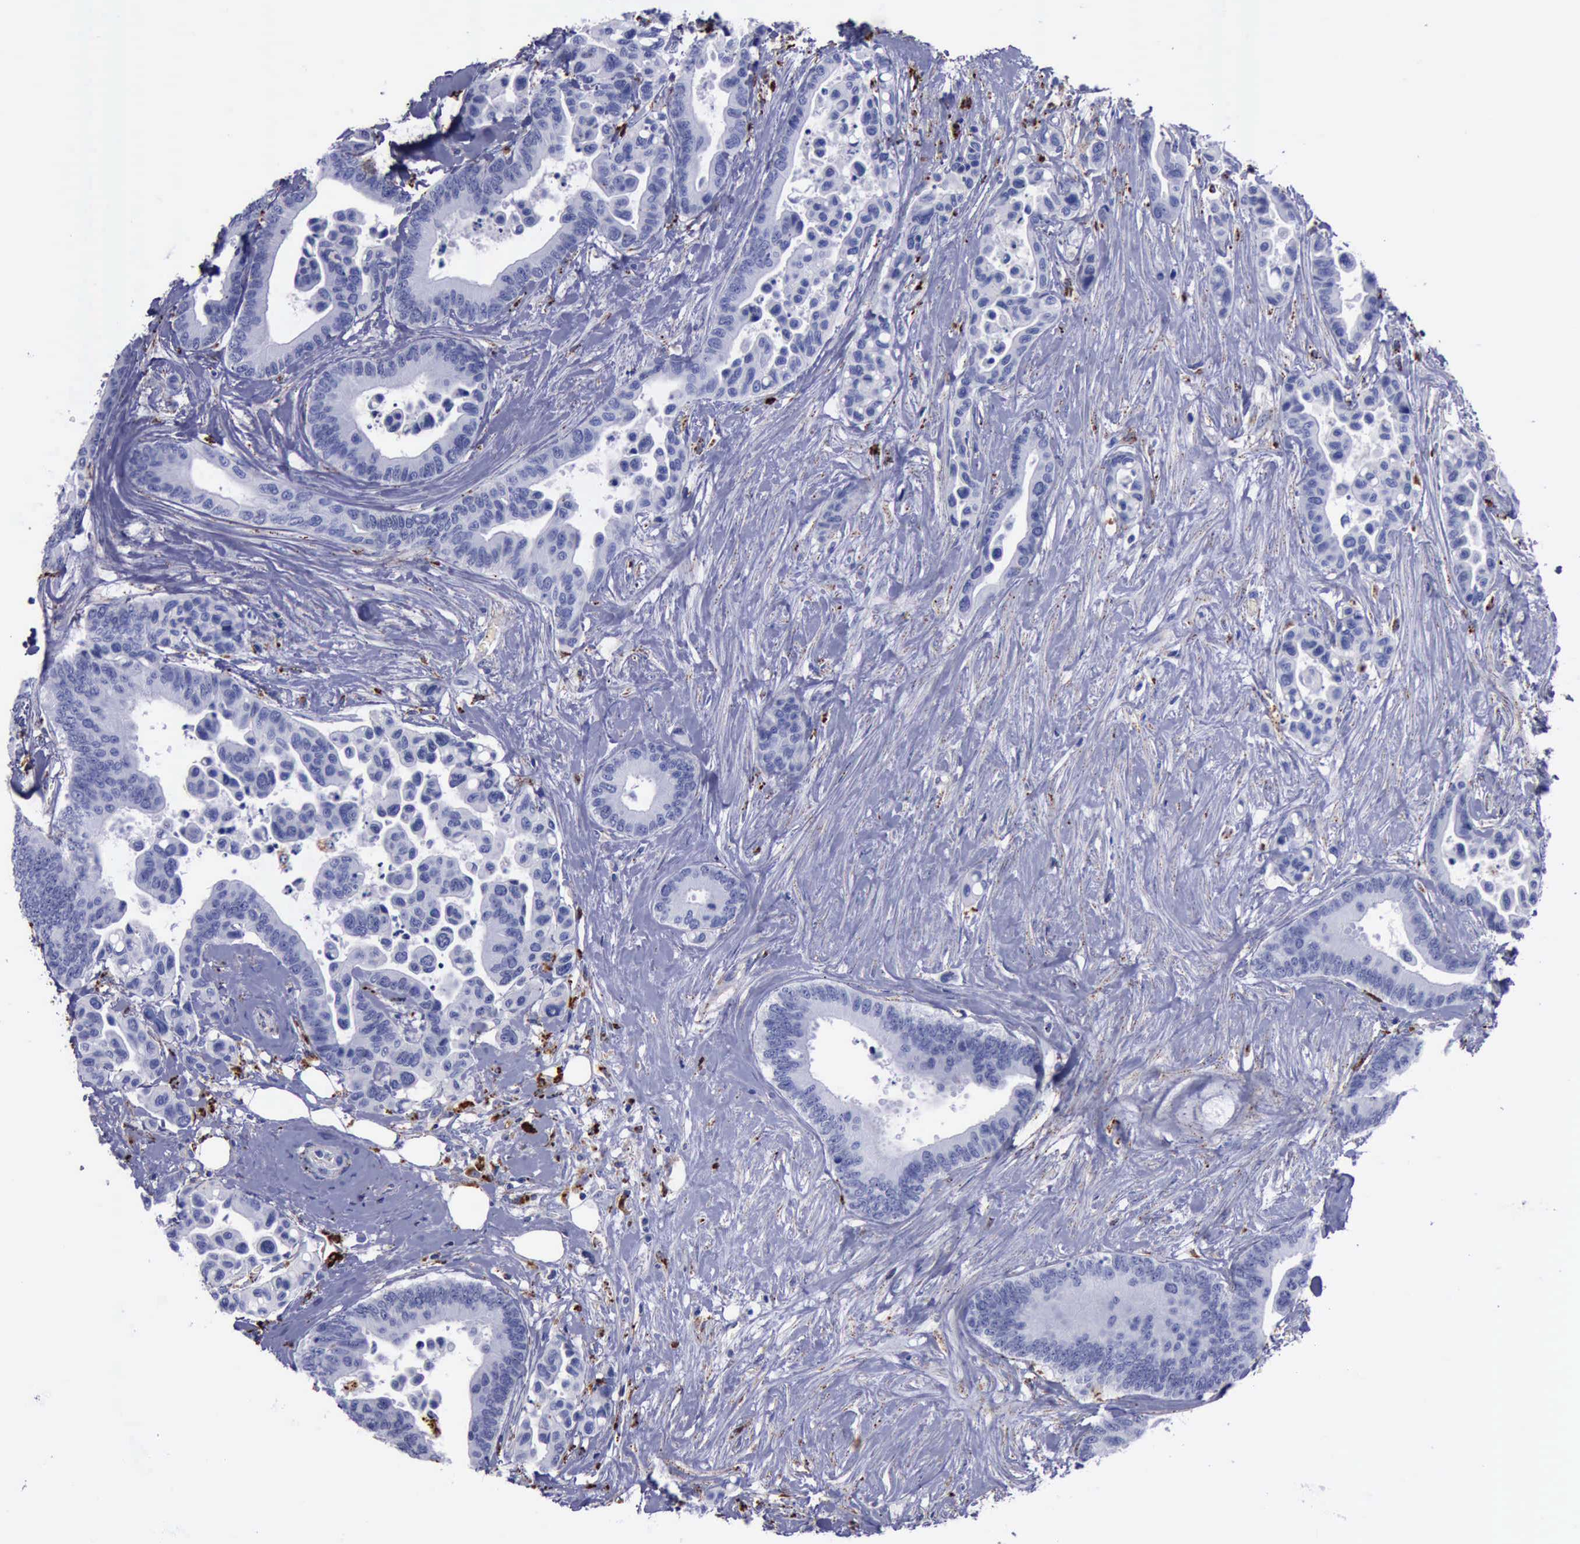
{"staining": {"intensity": "negative", "quantity": "none", "location": "none"}, "tissue": "colorectal cancer", "cell_type": "Tumor cells", "image_type": "cancer", "snomed": [{"axis": "morphology", "description": "Adenocarcinoma, NOS"}, {"axis": "topography", "description": "Colon"}], "caption": "A micrograph of colorectal cancer (adenocarcinoma) stained for a protein displays no brown staining in tumor cells. Nuclei are stained in blue.", "gene": "CTSD", "patient": {"sex": "male", "age": 82}}